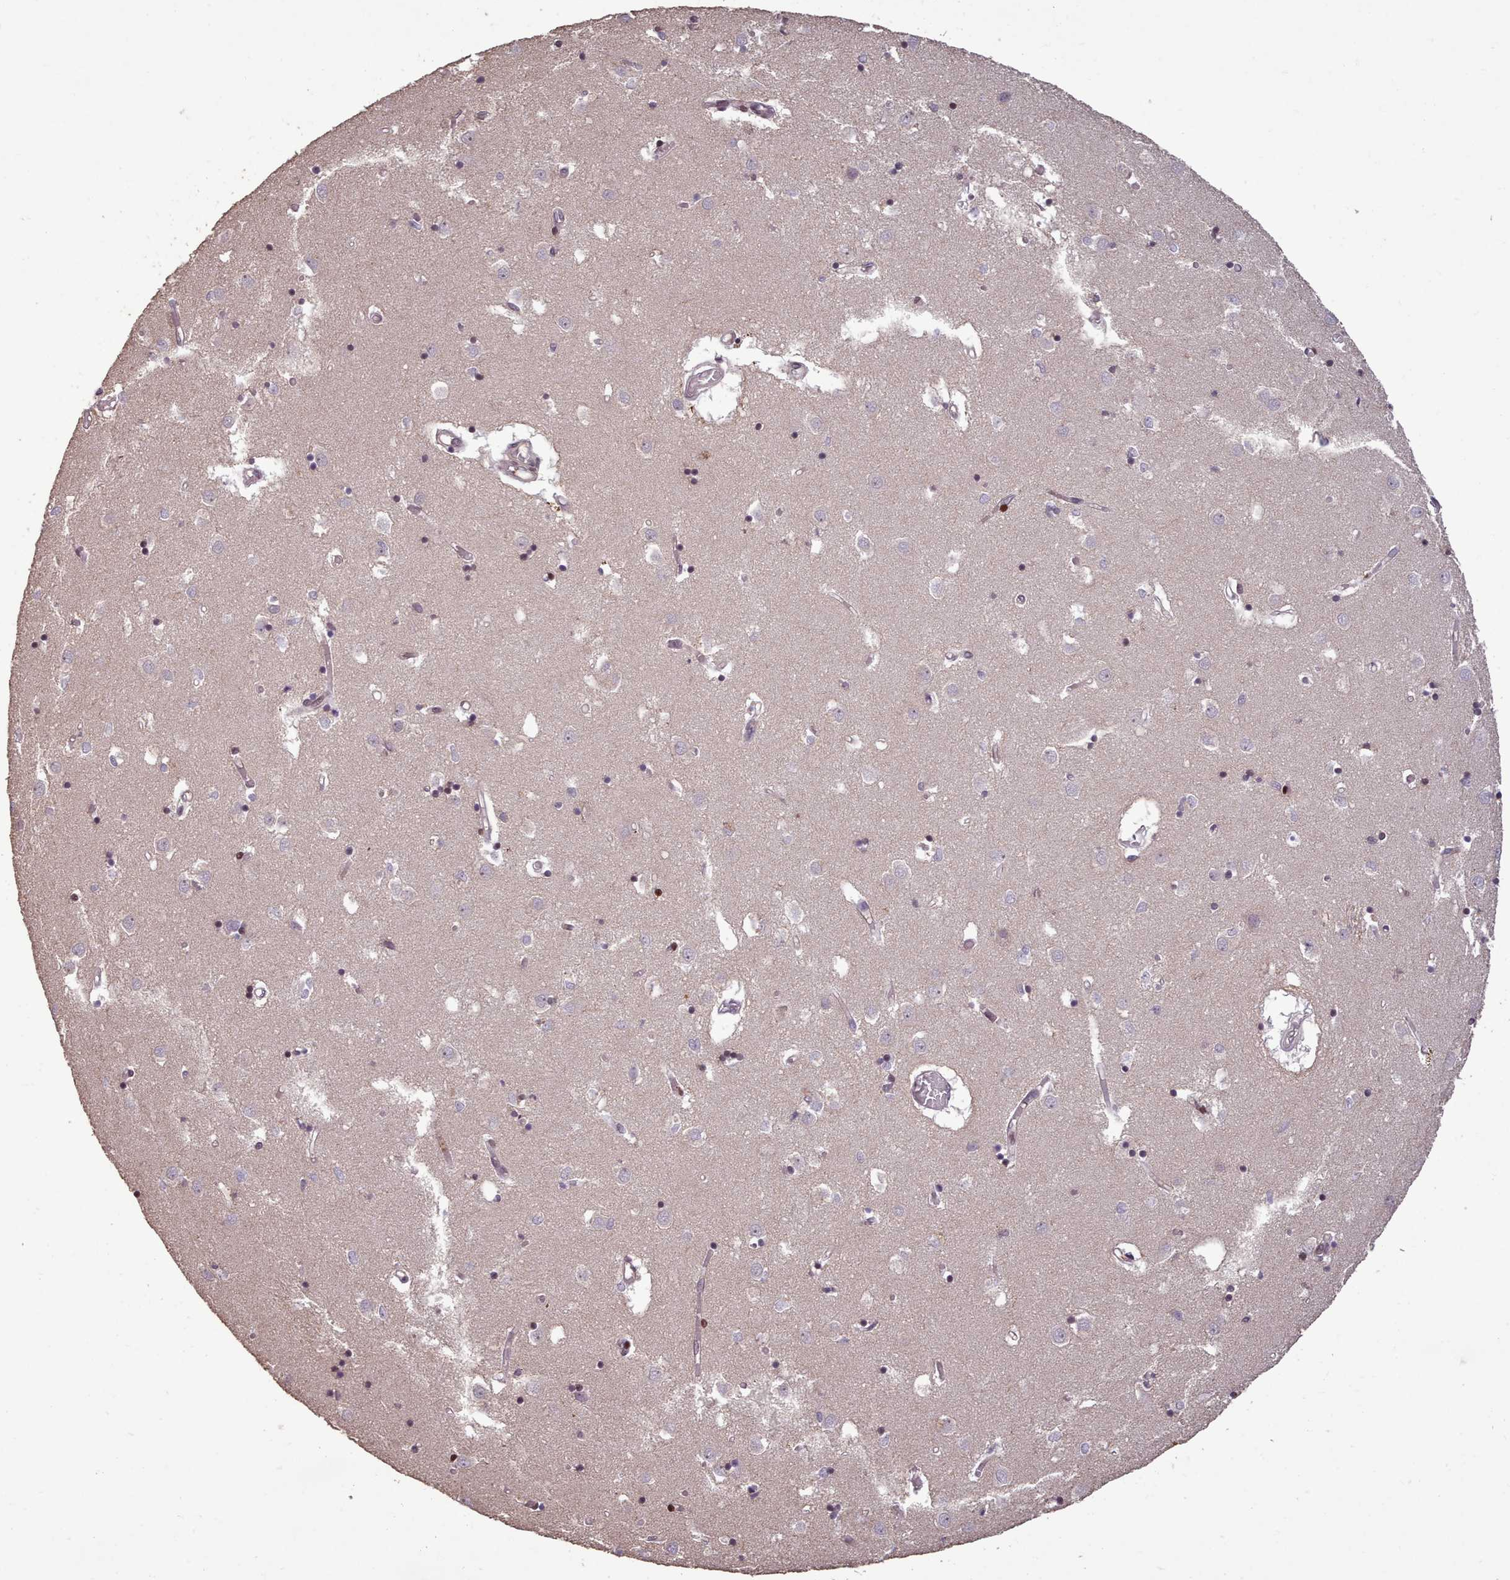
{"staining": {"intensity": "negative", "quantity": "none", "location": "none"}, "tissue": "caudate", "cell_type": "Glial cells", "image_type": "normal", "snomed": [{"axis": "morphology", "description": "Normal tissue, NOS"}, {"axis": "topography", "description": "Lateral ventricle wall"}], "caption": "The micrograph shows no staining of glial cells in normal caudate.", "gene": "ENSA", "patient": {"sex": "male", "age": 70}}